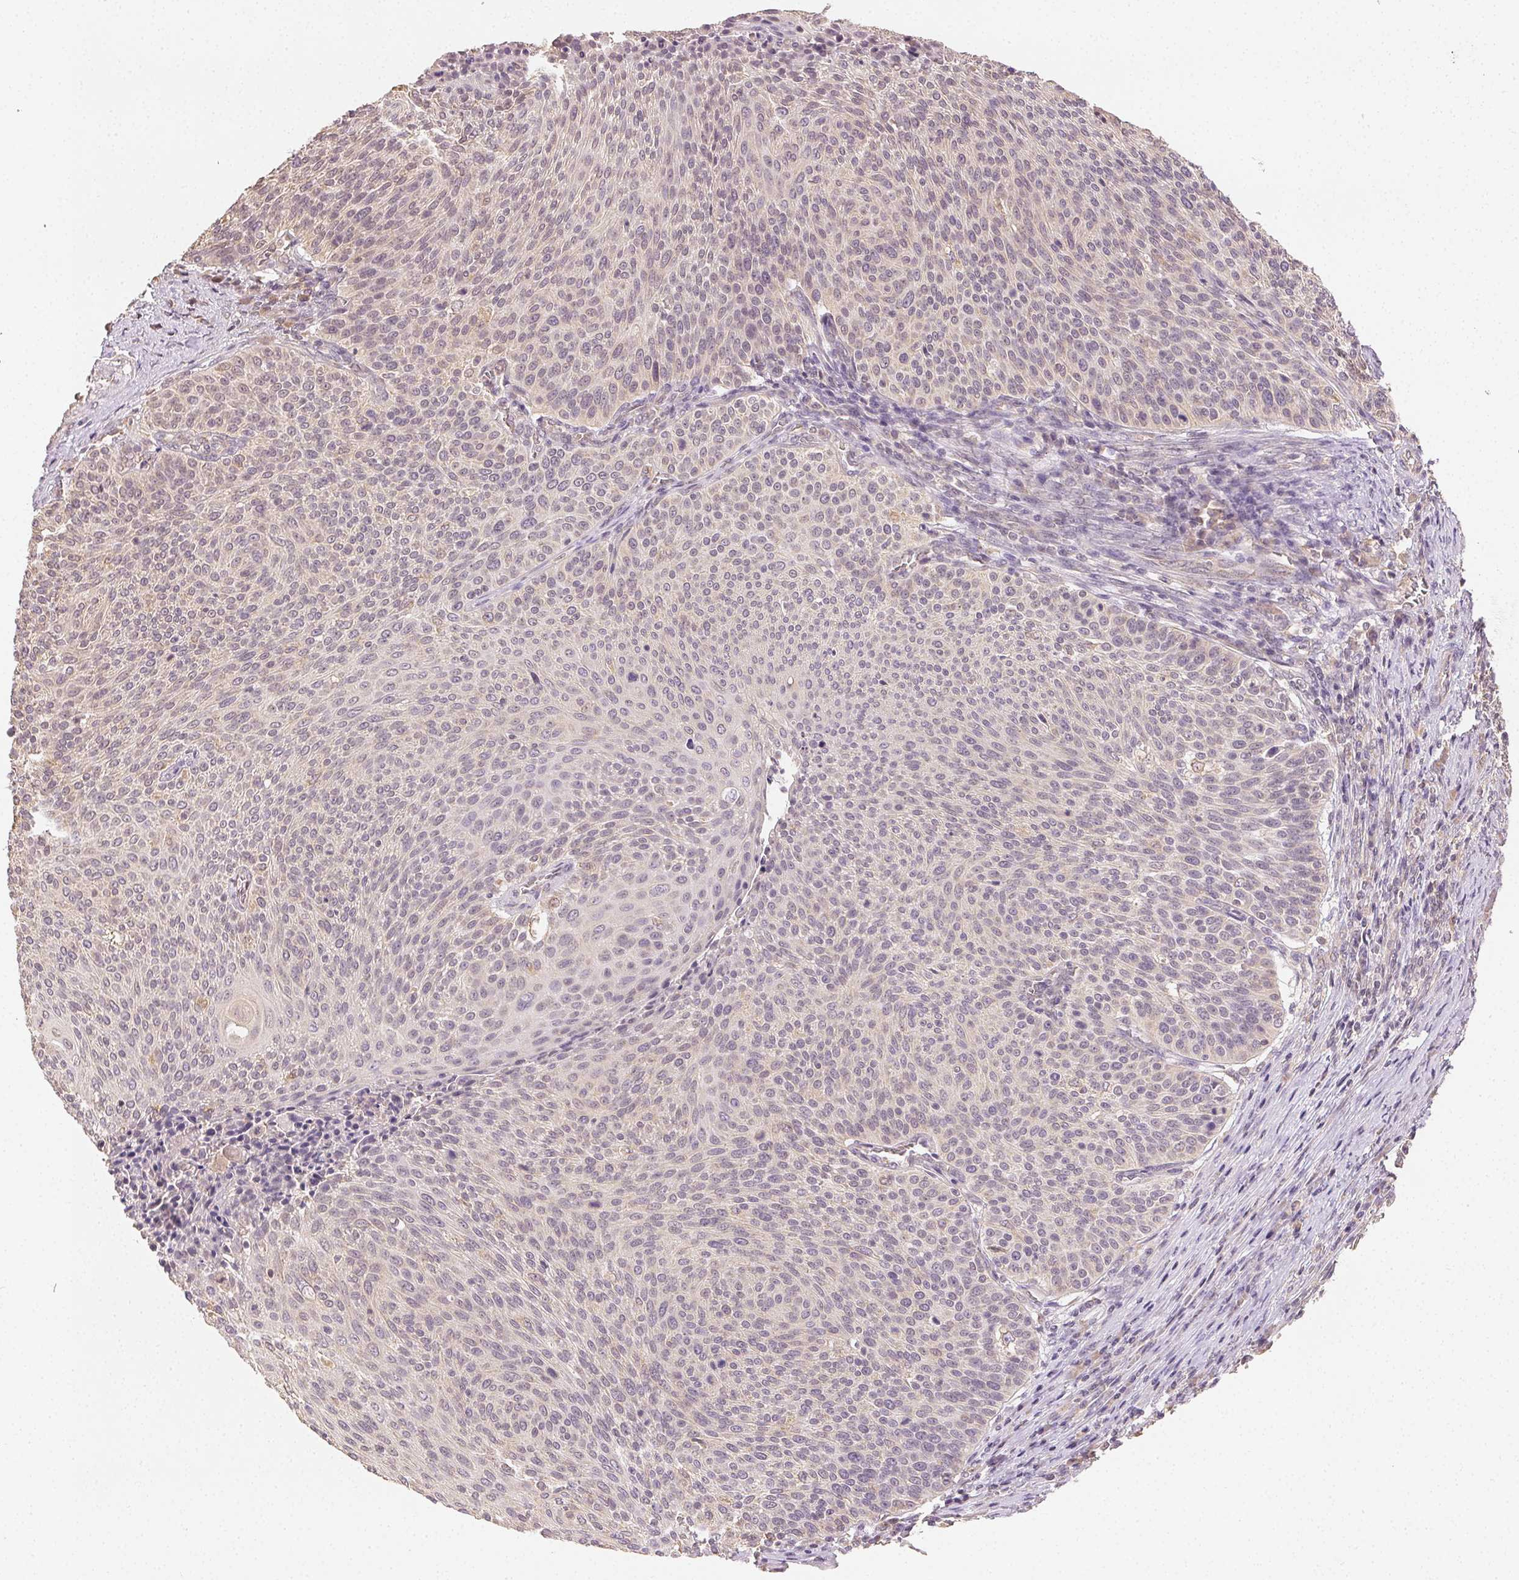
{"staining": {"intensity": "negative", "quantity": "none", "location": "none"}, "tissue": "cervical cancer", "cell_type": "Tumor cells", "image_type": "cancer", "snomed": [{"axis": "morphology", "description": "Squamous cell carcinoma, NOS"}, {"axis": "topography", "description": "Cervix"}], "caption": "Tumor cells show no significant expression in cervical cancer. (Immunohistochemistry, brightfield microscopy, high magnification).", "gene": "SEZ6L2", "patient": {"sex": "female", "age": 31}}